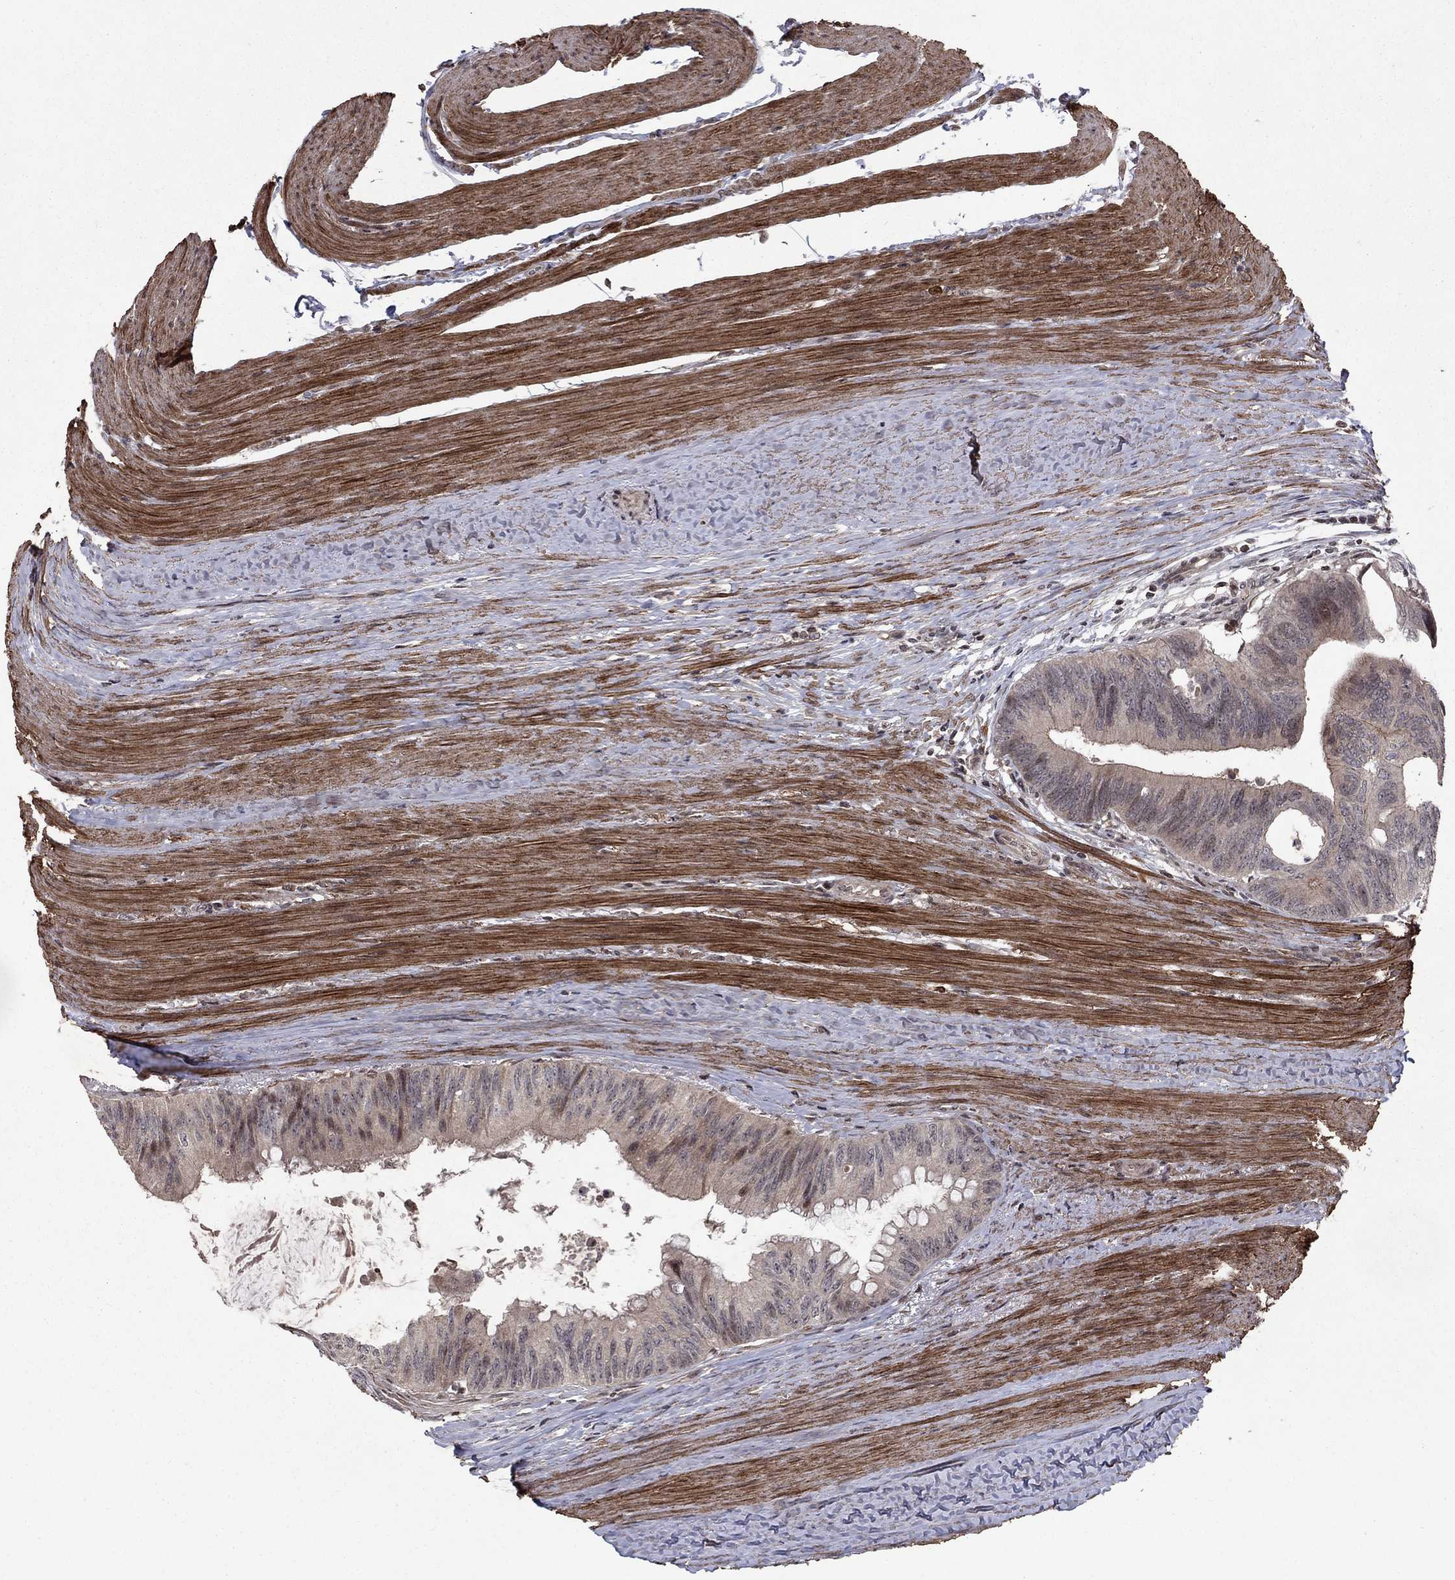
{"staining": {"intensity": "negative", "quantity": "none", "location": "none"}, "tissue": "colorectal cancer", "cell_type": "Tumor cells", "image_type": "cancer", "snomed": [{"axis": "morphology", "description": "Normal tissue, NOS"}, {"axis": "morphology", "description": "Adenocarcinoma, NOS"}, {"axis": "topography", "description": "Colon"}], "caption": "Colorectal cancer (adenocarcinoma) stained for a protein using immunohistochemistry demonstrates no staining tumor cells.", "gene": "SORBS1", "patient": {"sex": "male", "age": 65}}